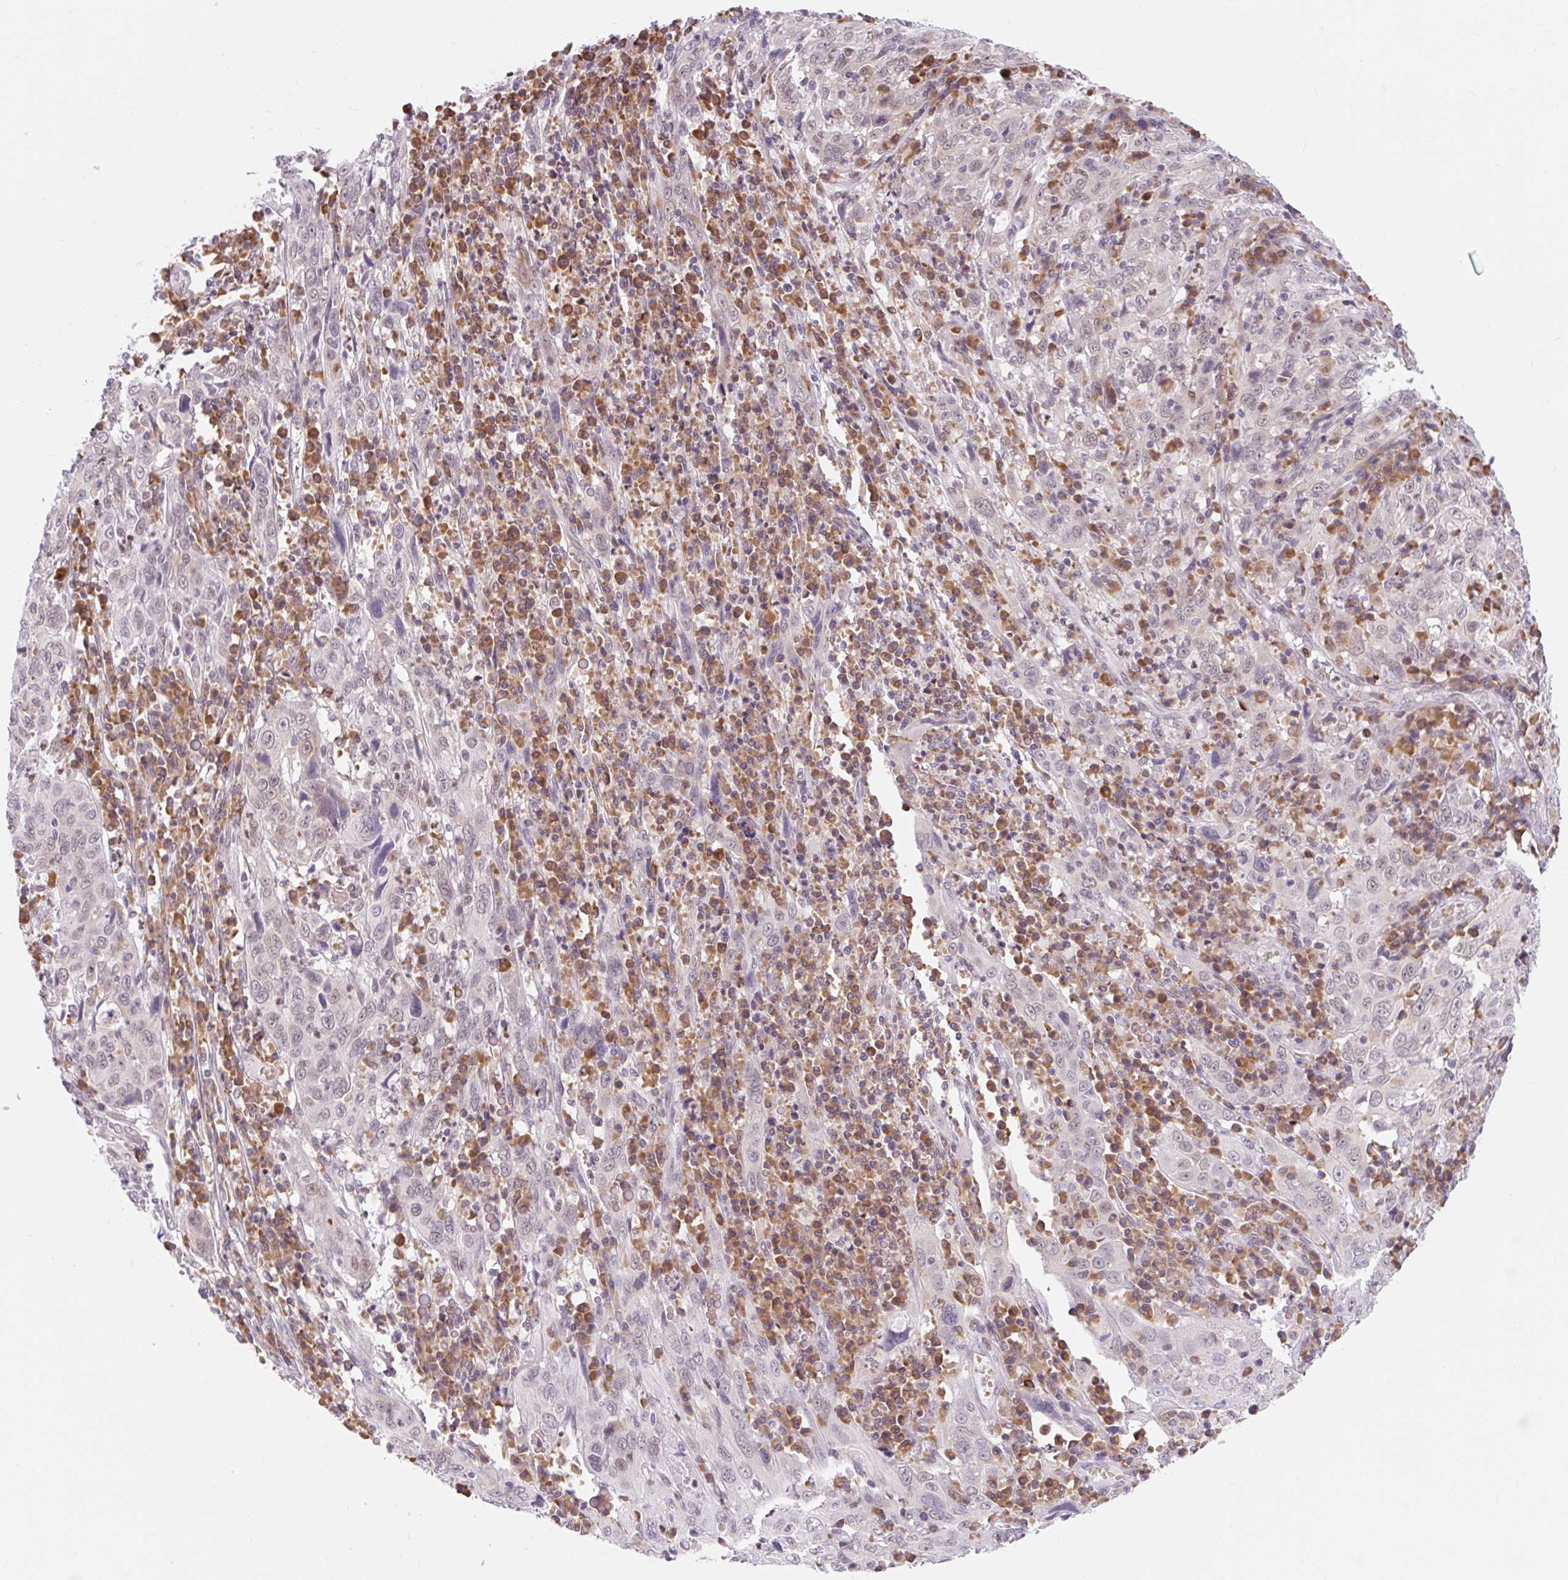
{"staining": {"intensity": "negative", "quantity": "none", "location": "none"}, "tissue": "cervical cancer", "cell_type": "Tumor cells", "image_type": "cancer", "snomed": [{"axis": "morphology", "description": "Squamous cell carcinoma, NOS"}, {"axis": "topography", "description": "Cervix"}], "caption": "This is a histopathology image of immunohistochemistry (IHC) staining of cervical cancer (squamous cell carcinoma), which shows no staining in tumor cells.", "gene": "SRSF10", "patient": {"sex": "female", "age": 46}}